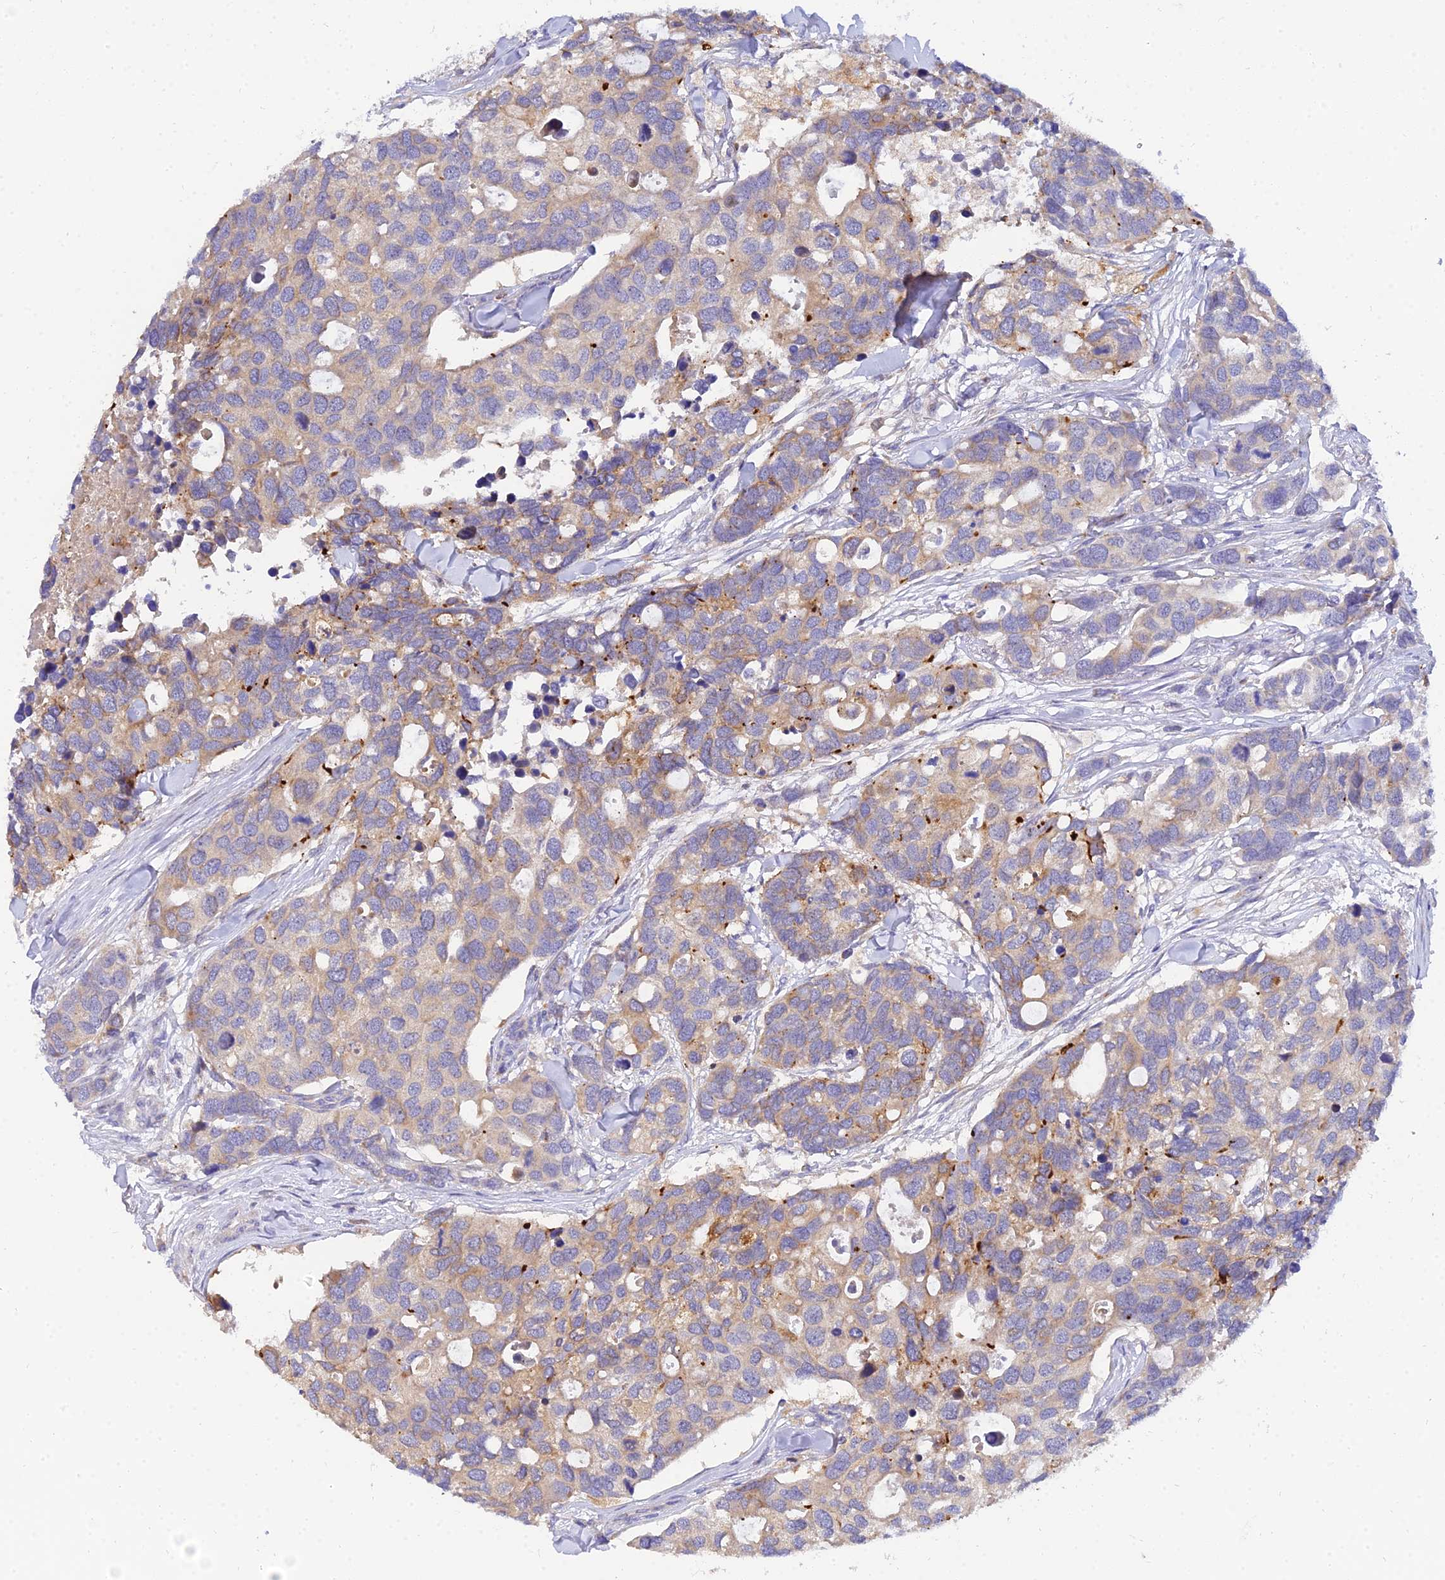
{"staining": {"intensity": "moderate", "quantity": "<25%", "location": "cytoplasmic/membranous"}, "tissue": "breast cancer", "cell_type": "Tumor cells", "image_type": "cancer", "snomed": [{"axis": "morphology", "description": "Duct carcinoma"}, {"axis": "topography", "description": "Breast"}], "caption": "The image shows staining of infiltrating ductal carcinoma (breast), revealing moderate cytoplasmic/membranous protein positivity (brown color) within tumor cells.", "gene": "ARL8B", "patient": {"sex": "female", "age": 83}}